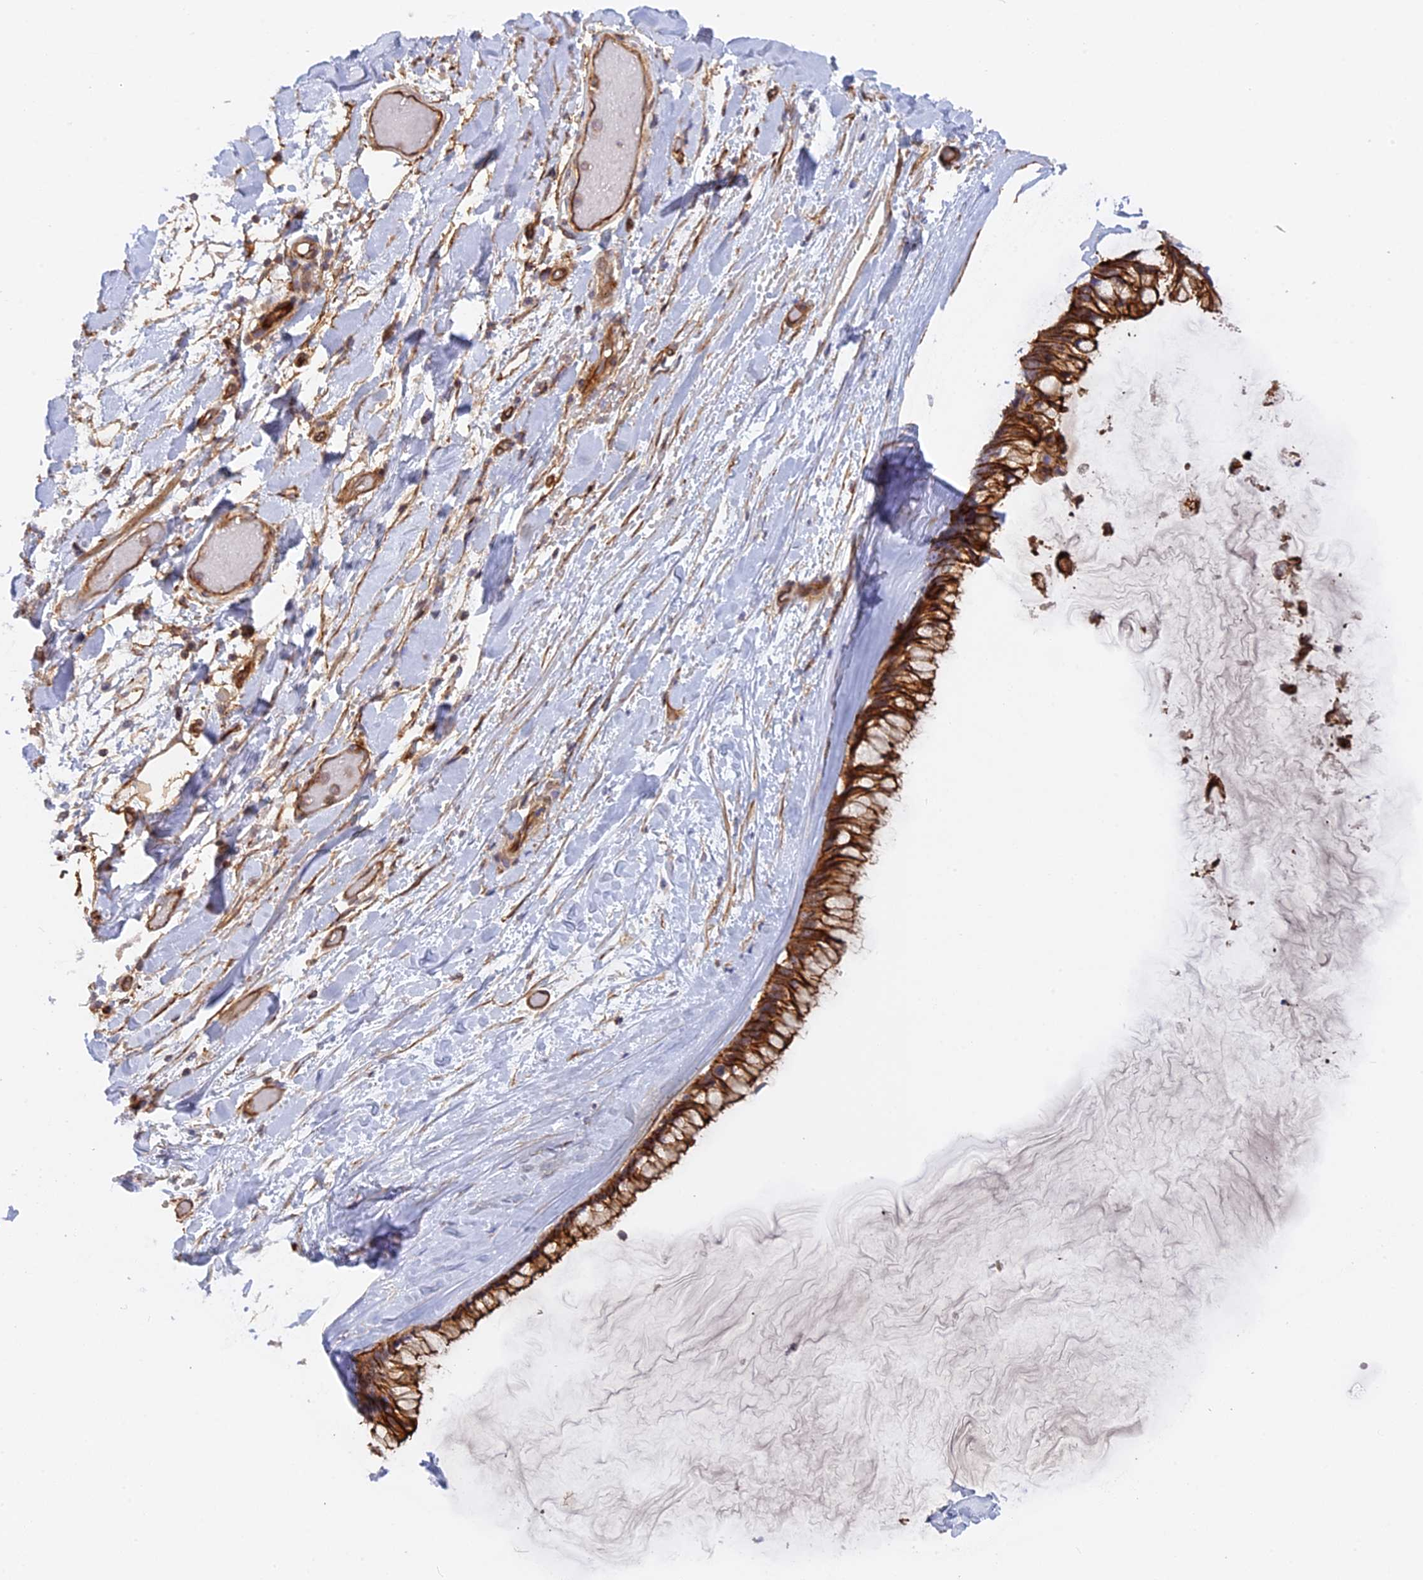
{"staining": {"intensity": "strong", "quantity": ">75%", "location": "cytoplasmic/membranous"}, "tissue": "ovarian cancer", "cell_type": "Tumor cells", "image_type": "cancer", "snomed": [{"axis": "morphology", "description": "Cystadenocarcinoma, mucinous, NOS"}, {"axis": "topography", "description": "Ovary"}], "caption": "Immunohistochemistry of mucinous cystadenocarcinoma (ovarian) shows high levels of strong cytoplasmic/membranous positivity in approximately >75% of tumor cells.", "gene": "CNBD2", "patient": {"sex": "female", "age": 39}}